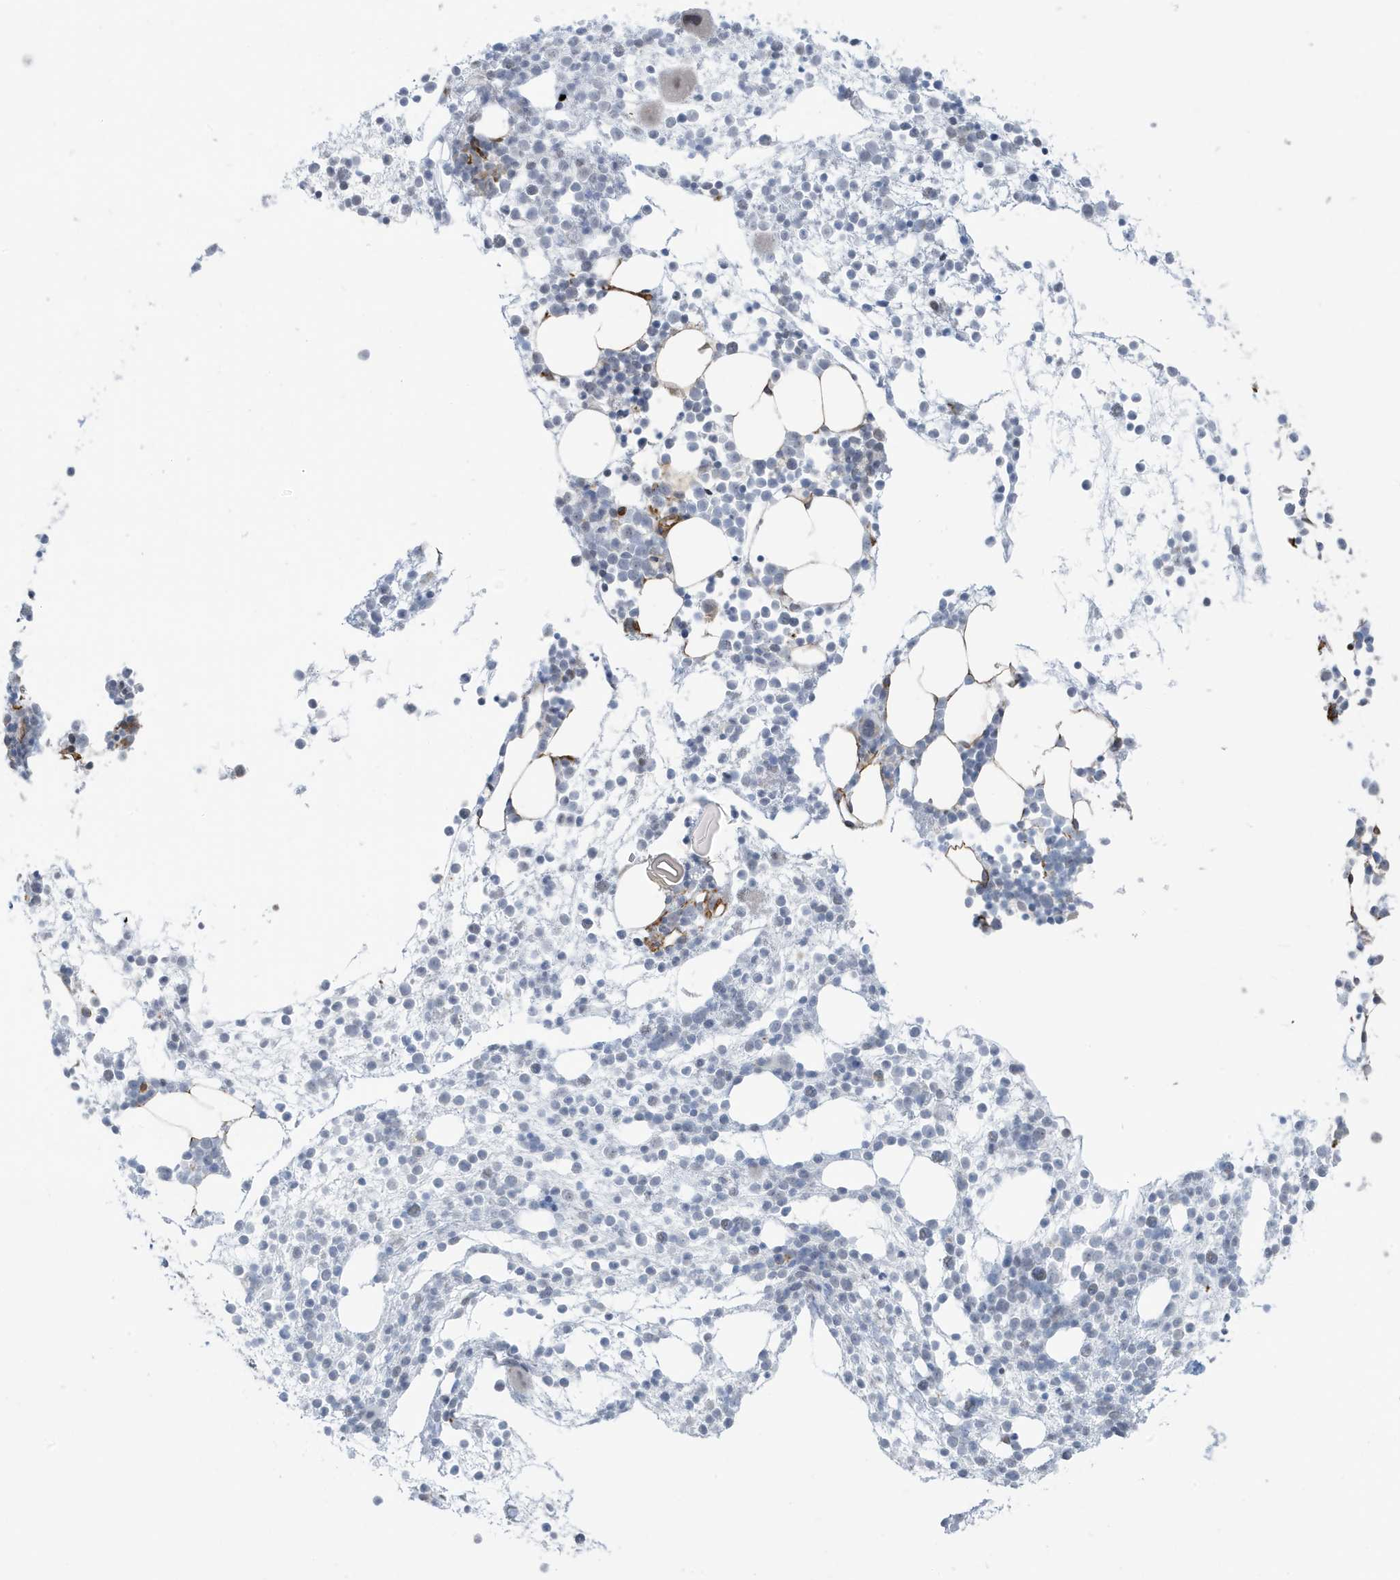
{"staining": {"intensity": "negative", "quantity": "none", "location": "none"}, "tissue": "bone marrow", "cell_type": "Hematopoietic cells", "image_type": "normal", "snomed": [{"axis": "morphology", "description": "Normal tissue, NOS"}, {"axis": "topography", "description": "Bone marrow"}], "caption": "High magnification brightfield microscopy of unremarkable bone marrow stained with DAB (3,3'-diaminobenzidine) (brown) and counterstained with hematoxylin (blue): hematopoietic cells show no significant staining. The staining is performed using DAB brown chromogen with nuclei counter-stained in using hematoxylin.", "gene": "CHCHD4", "patient": {"sex": "male", "age": 54}}